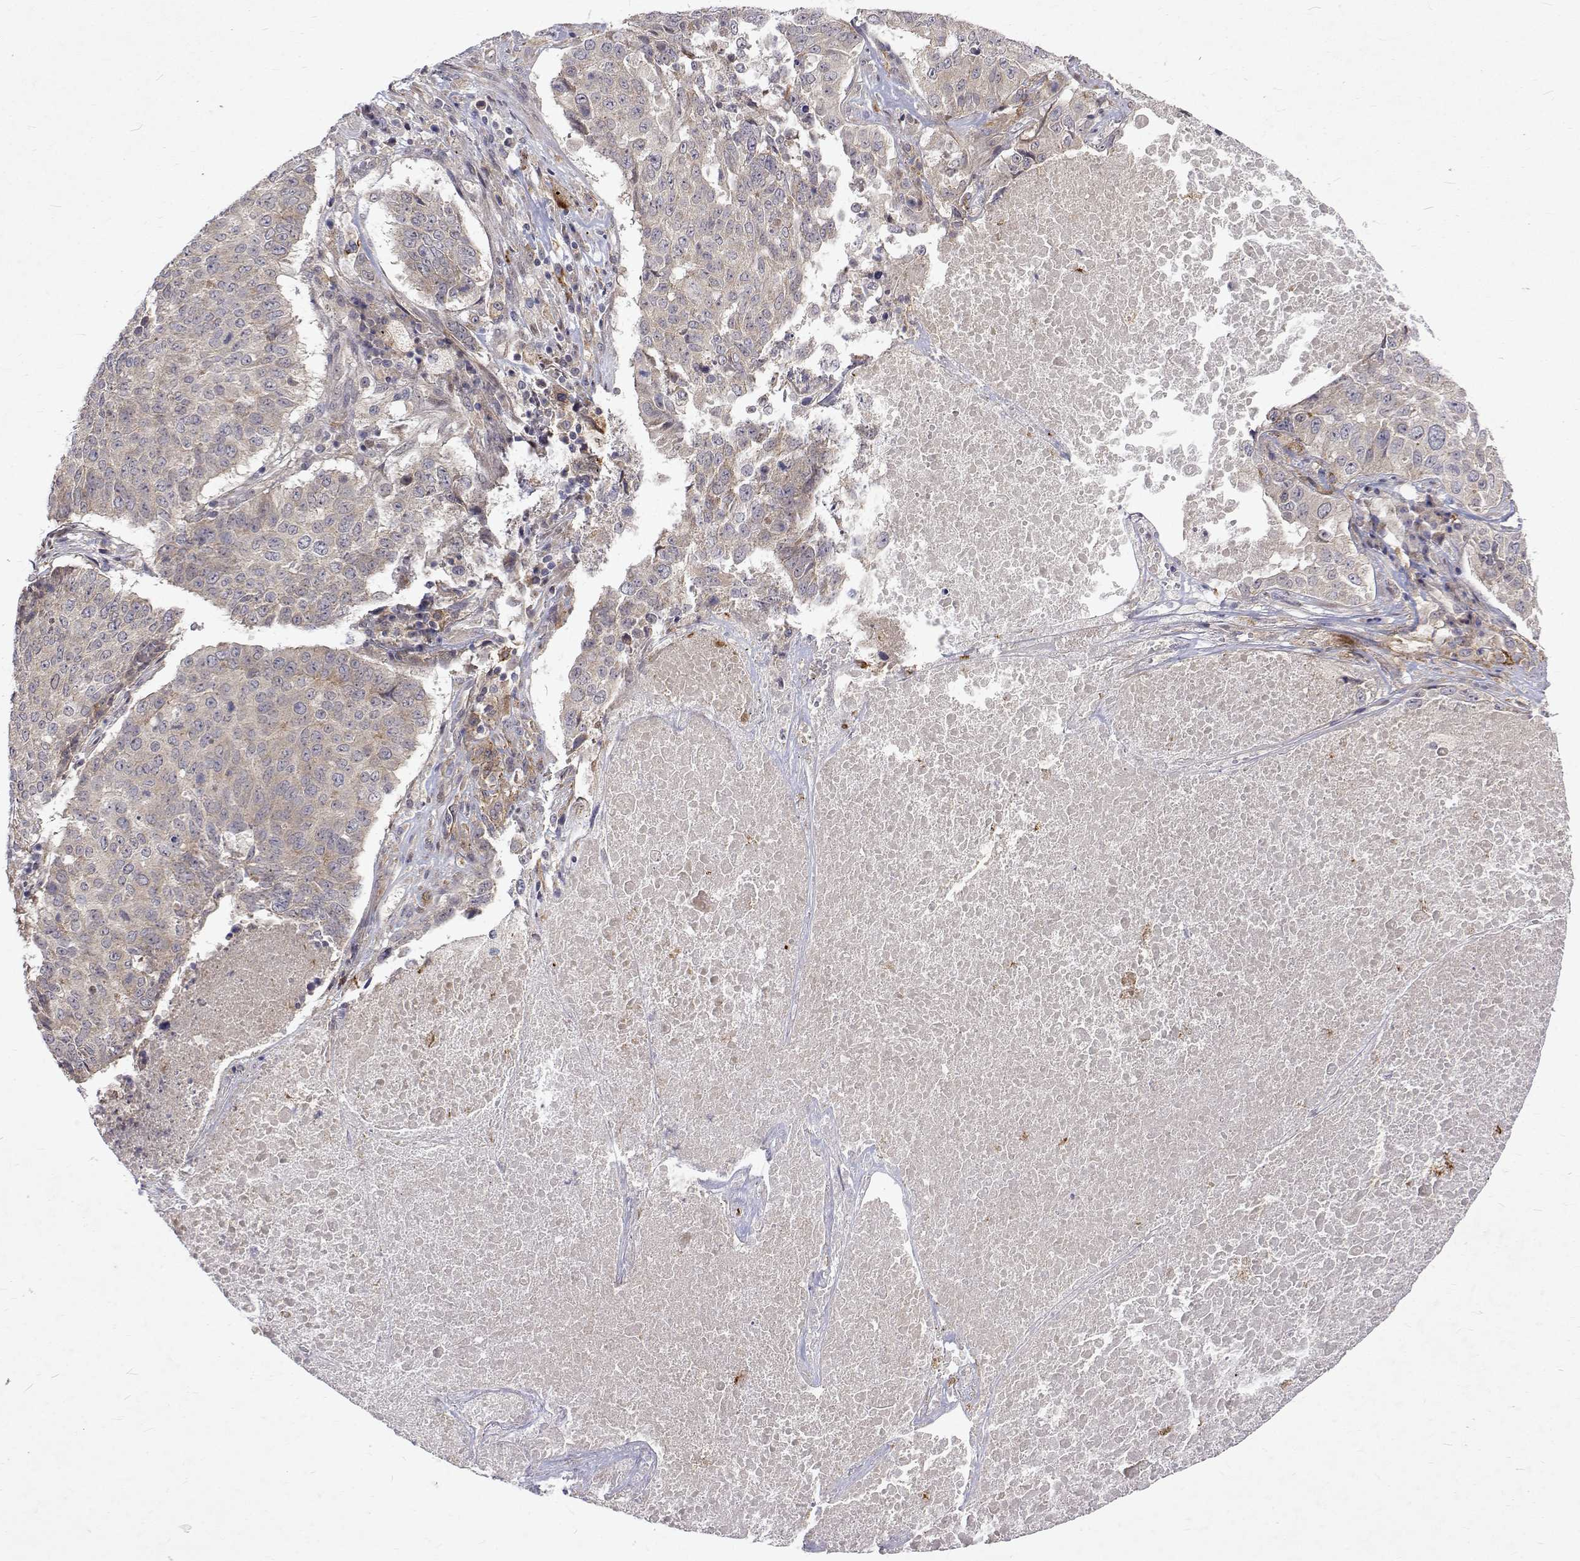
{"staining": {"intensity": "weak", "quantity": "<25%", "location": "cytoplasmic/membranous"}, "tissue": "lung cancer", "cell_type": "Tumor cells", "image_type": "cancer", "snomed": [{"axis": "morphology", "description": "Normal tissue, NOS"}, {"axis": "morphology", "description": "Squamous cell carcinoma, NOS"}, {"axis": "topography", "description": "Bronchus"}, {"axis": "topography", "description": "Lung"}], "caption": "A high-resolution image shows immunohistochemistry staining of squamous cell carcinoma (lung), which exhibits no significant positivity in tumor cells. (Stains: DAB (3,3'-diaminobenzidine) immunohistochemistry (IHC) with hematoxylin counter stain, Microscopy: brightfield microscopy at high magnification).", "gene": "ALKBH8", "patient": {"sex": "male", "age": 64}}